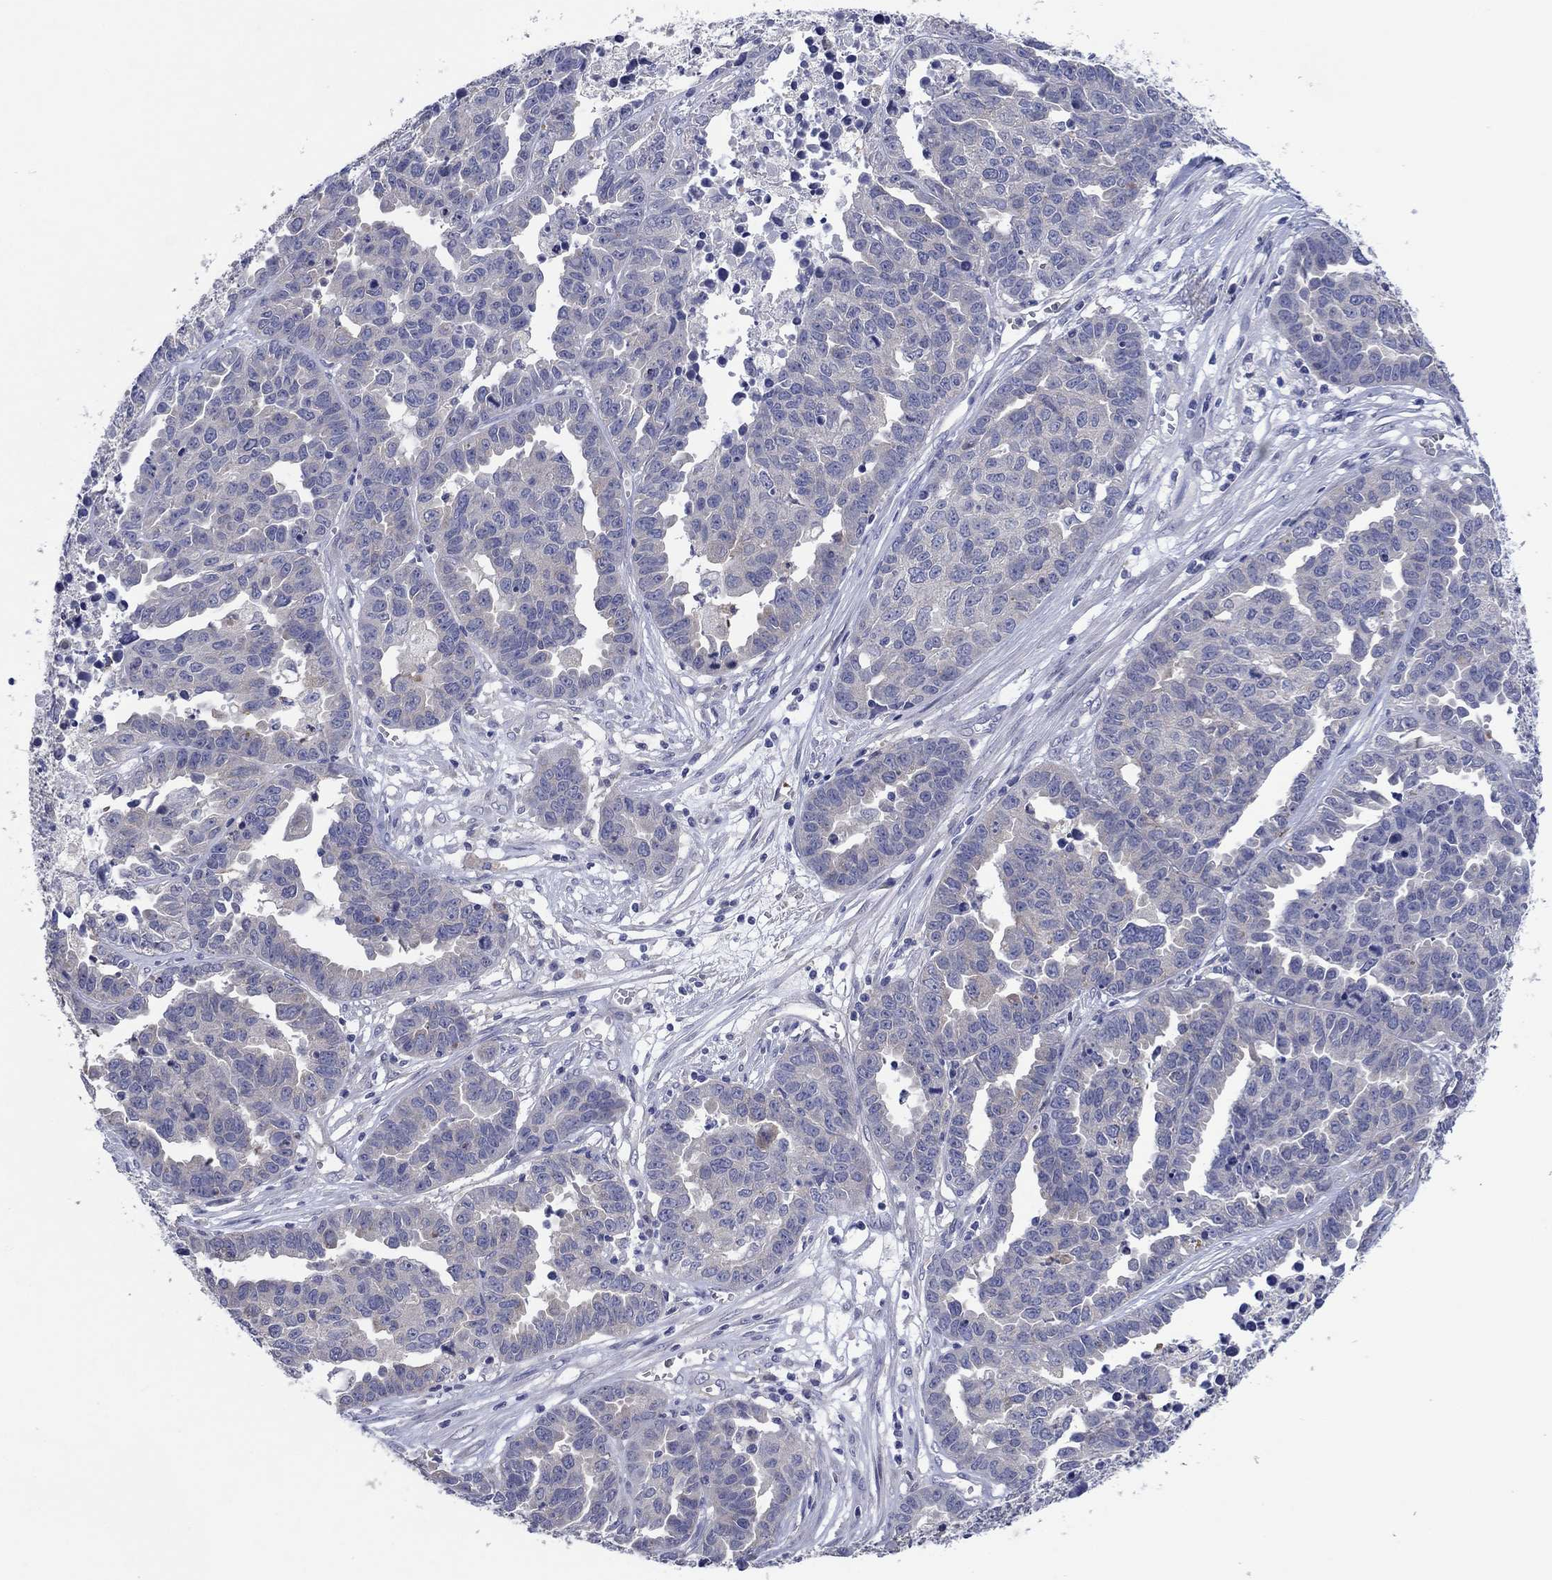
{"staining": {"intensity": "negative", "quantity": "none", "location": "none"}, "tissue": "ovarian cancer", "cell_type": "Tumor cells", "image_type": "cancer", "snomed": [{"axis": "morphology", "description": "Cystadenocarcinoma, serous, NOS"}, {"axis": "topography", "description": "Ovary"}], "caption": "Immunohistochemistry of human ovarian cancer reveals no expression in tumor cells. (Brightfield microscopy of DAB immunohistochemistry at high magnification).", "gene": "HDC", "patient": {"sex": "female", "age": 87}}